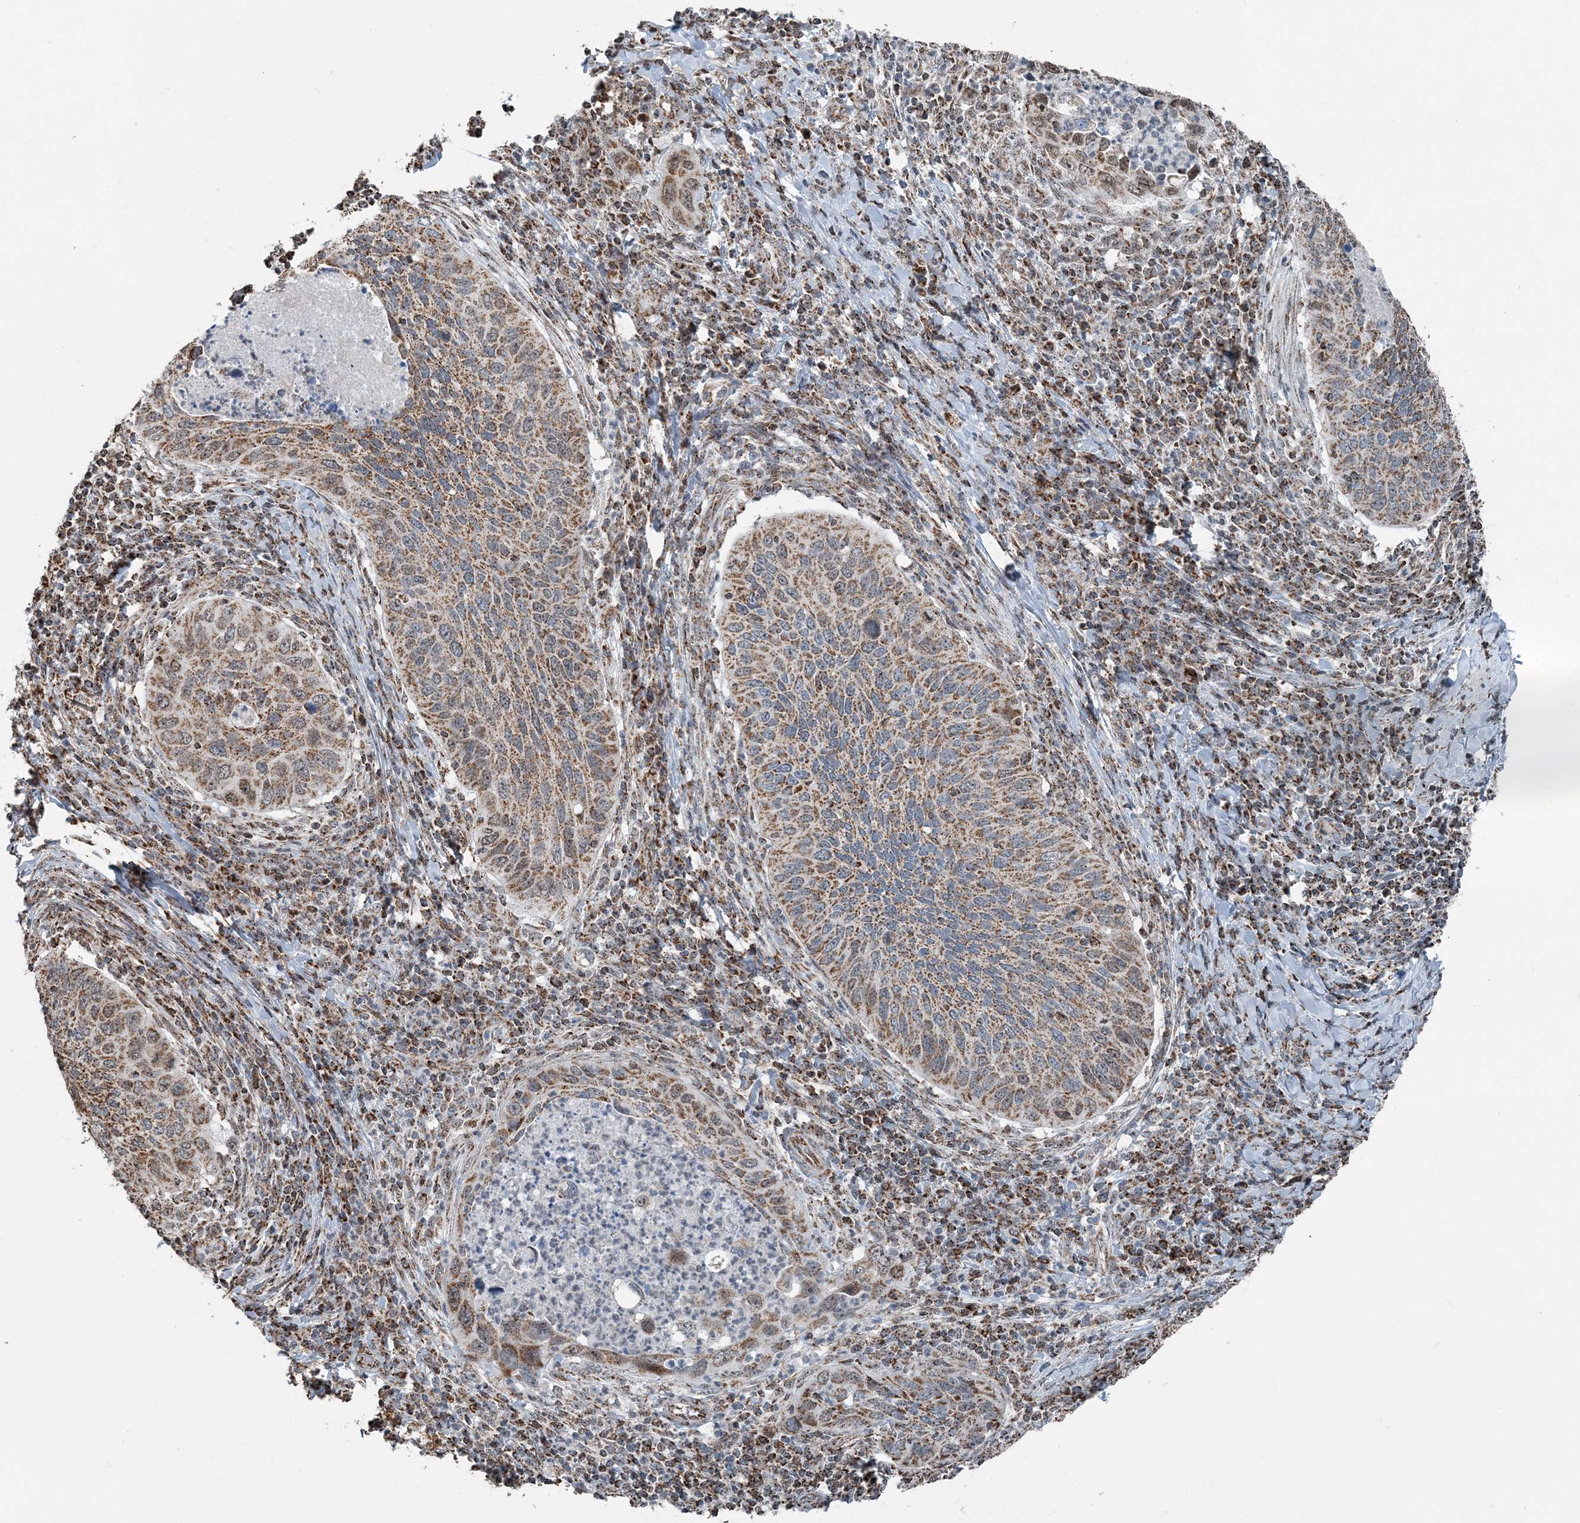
{"staining": {"intensity": "moderate", "quantity": ">75%", "location": "cytoplasmic/membranous"}, "tissue": "cervical cancer", "cell_type": "Tumor cells", "image_type": "cancer", "snomed": [{"axis": "morphology", "description": "Squamous cell carcinoma, NOS"}, {"axis": "topography", "description": "Cervix"}], "caption": "This image exhibits immunohistochemistry staining of human squamous cell carcinoma (cervical), with medium moderate cytoplasmic/membranous expression in approximately >75% of tumor cells.", "gene": "SUCLG1", "patient": {"sex": "female", "age": 38}}